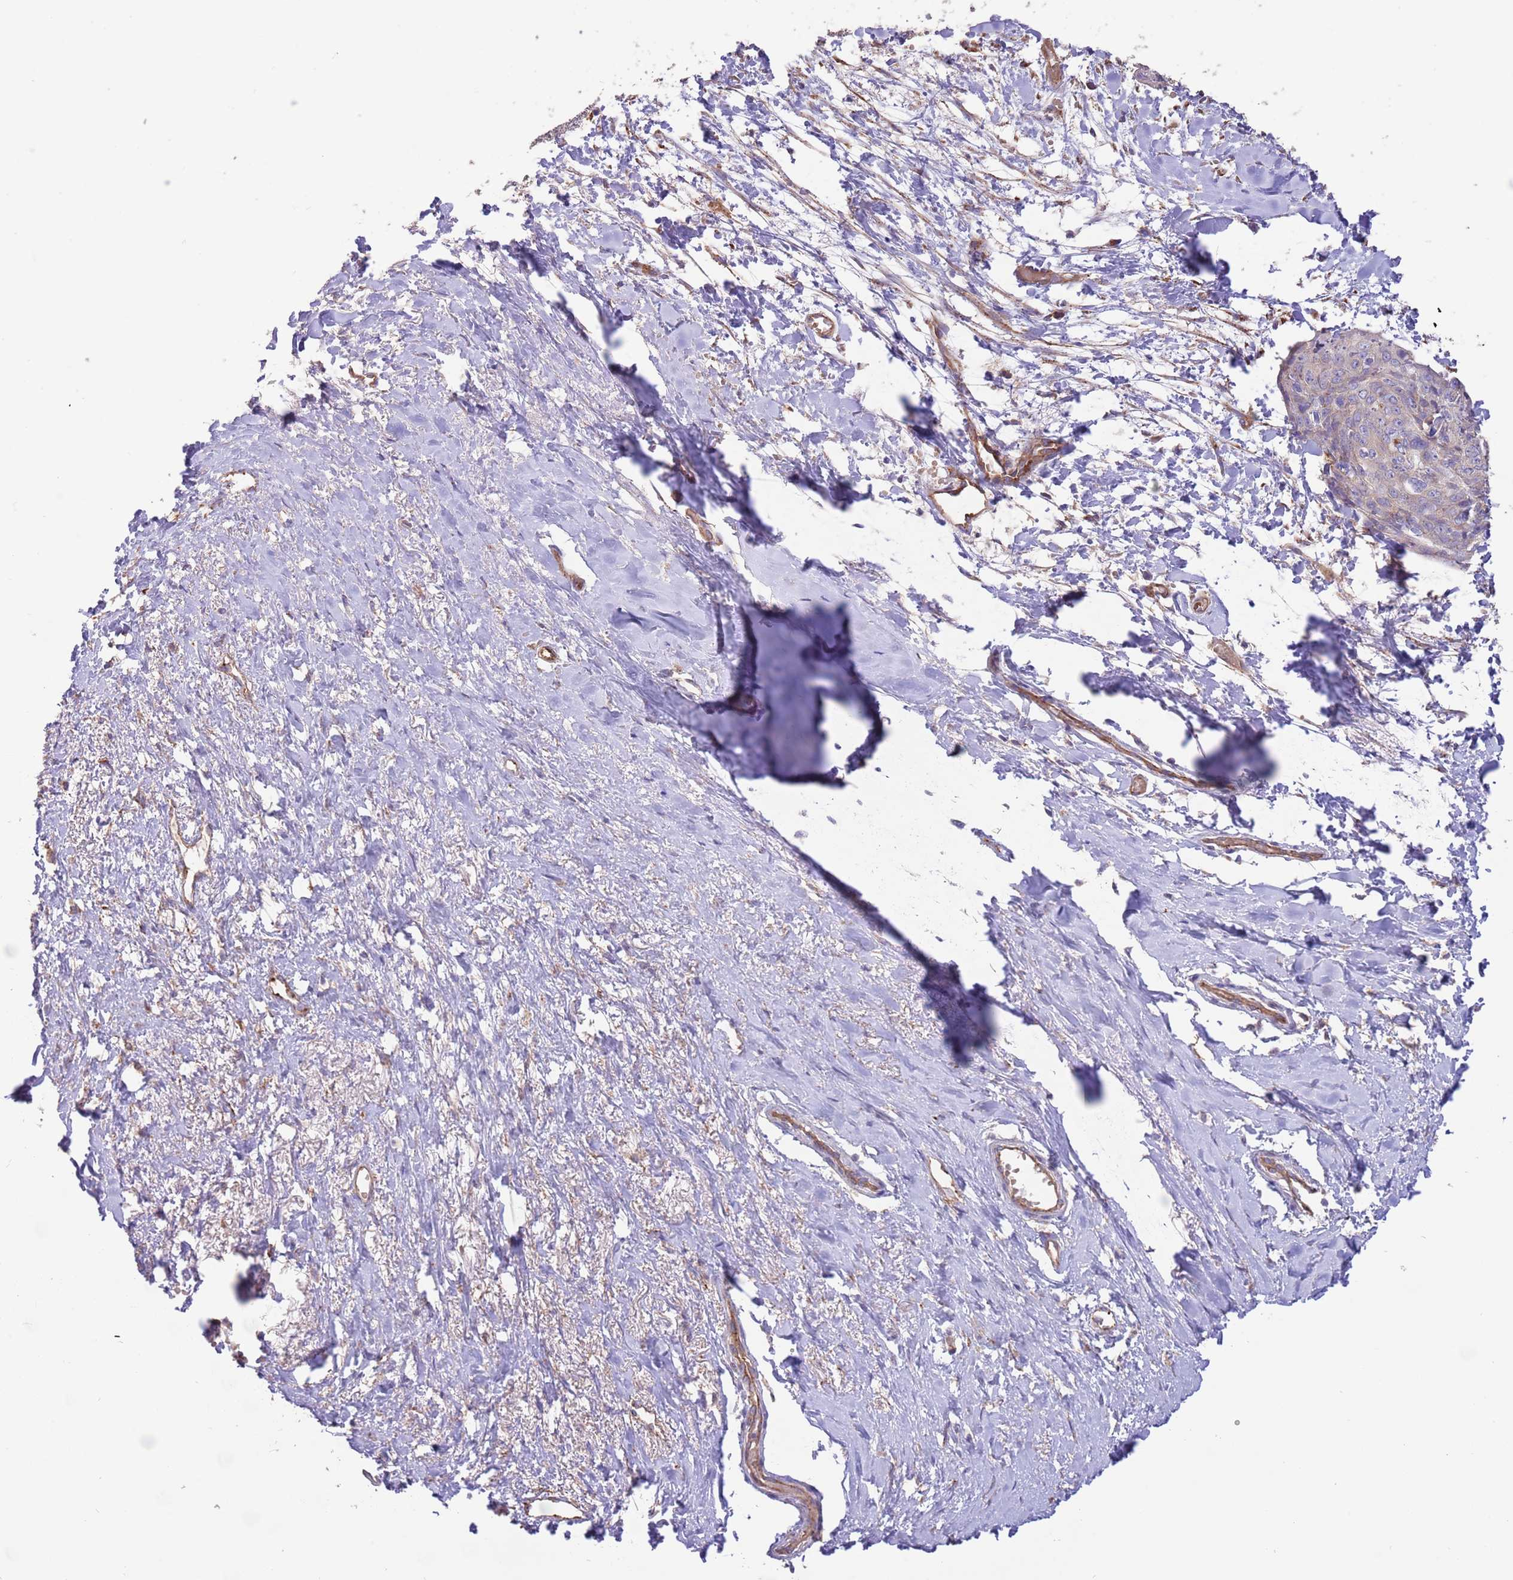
{"staining": {"intensity": "weak", "quantity": "<25%", "location": "cytoplasmic/membranous"}, "tissue": "skin cancer", "cell_type": "Tumor cells", "image_type": "cancer", "snomed": [{"axis": "morphology", "description": "Squamous cell carcinoma, NOS"}, {"axis": "topography", "description": "Skin"}, {"axis": "topography", "description": "Vulva"}], "caption": "Tumor cells show no significant protein positivity in skin cancer. (DAB IHC visualized using brightfield microscopy, high magnification).", "gene": "DOCK6", "patient": {"sex": "female", "age": 85}}